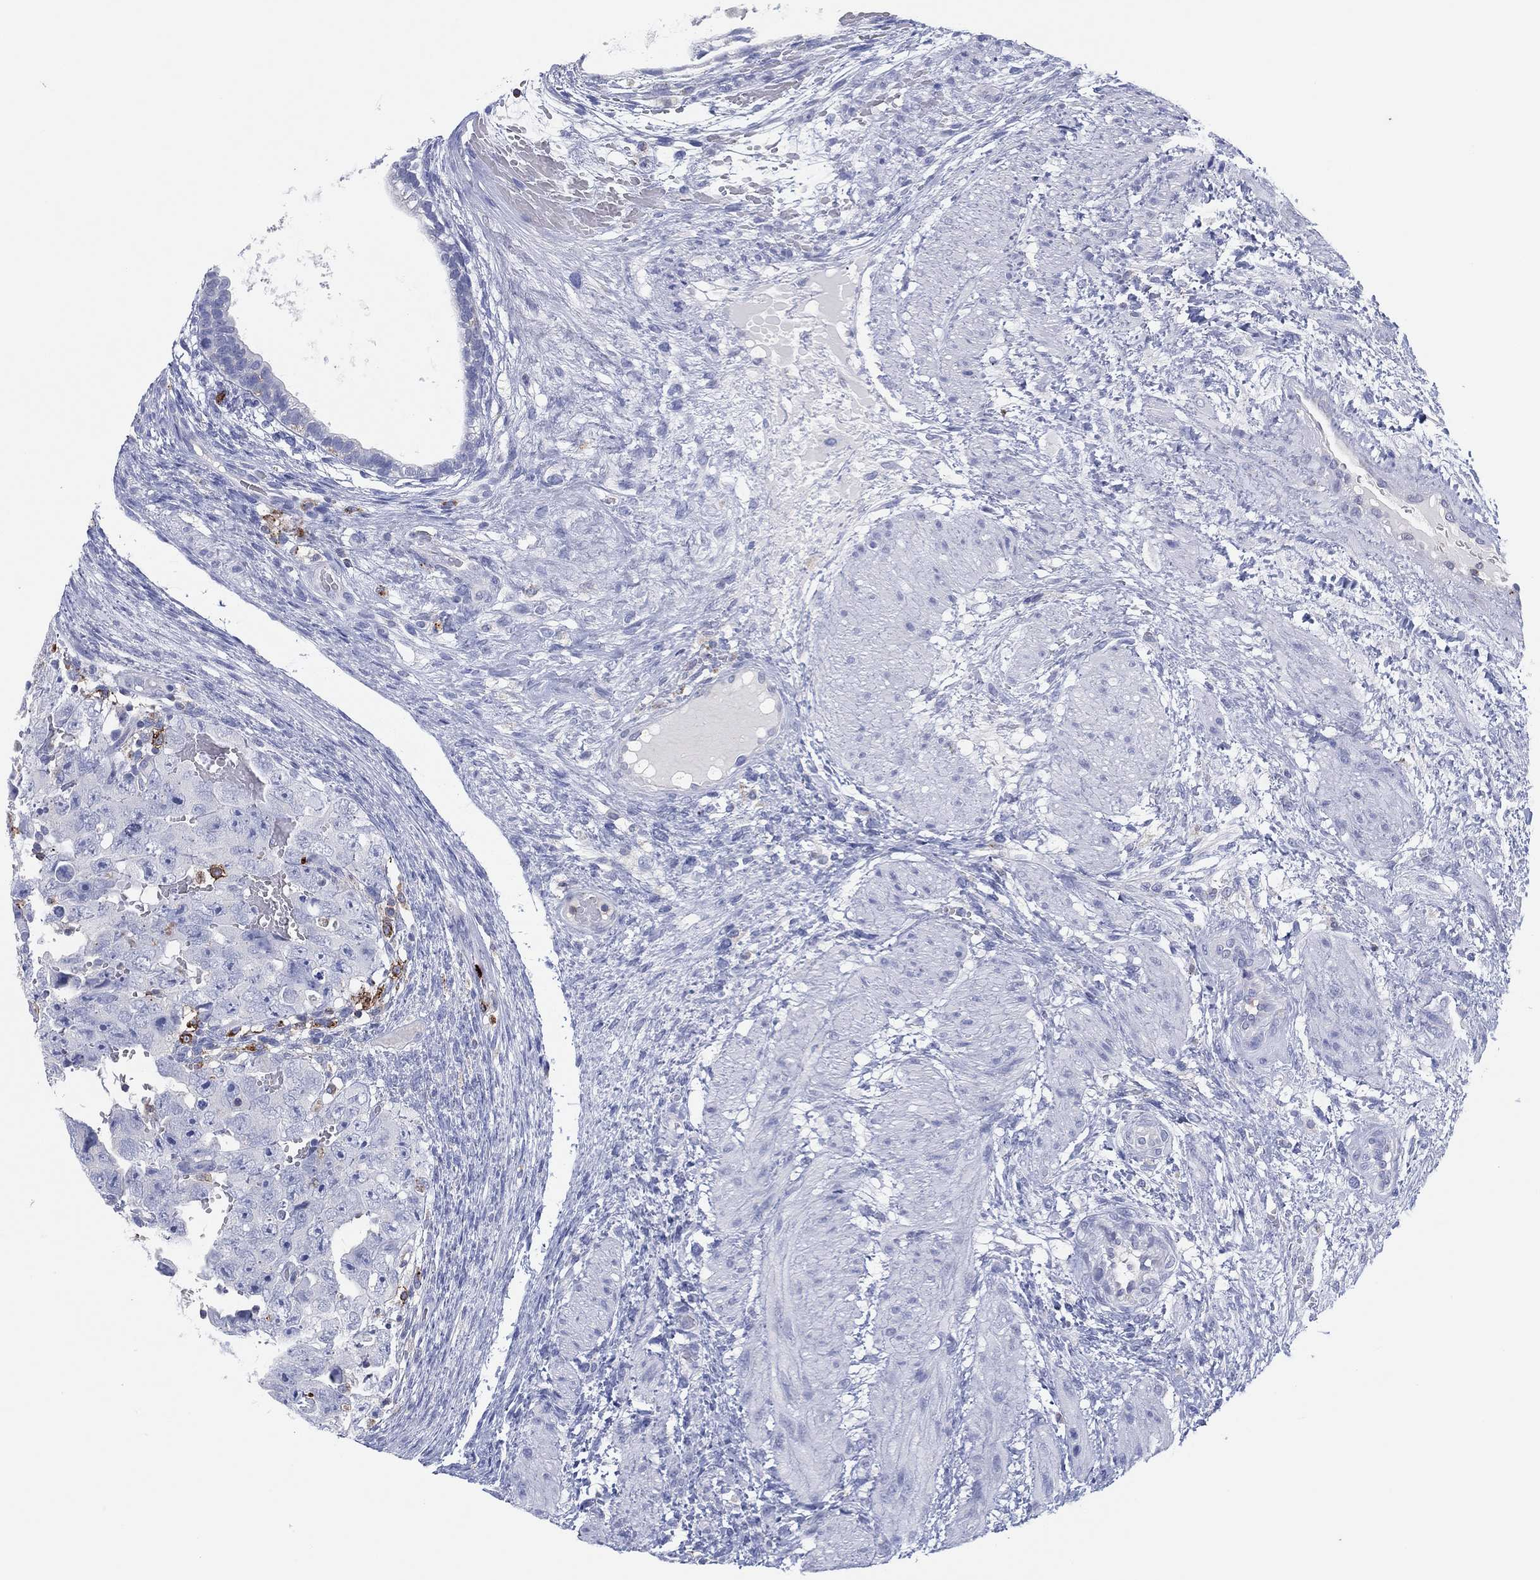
{"staining": {"intensity": "negative", "quantity": "none", "location": "none"}, "tissue": "testis cancer", "cell_type": "Tumor cells", "image_type": "cancer", "snomed": [{"axis": "morphology", "description": "Normal tissue, NOS"}, {"axis": "morphology", "description": "Carcinoma, Embryonal, NOS"}, {"axis": "topography", "description": "Testis"}, {"axis": "topography", "description": "Epididymis"}], "caption": "This is an IHC histopathology image of human embryonal carcinoma (testis). There is no staining in tumor cells.", "gene": "PLAC8", "patient": {"sex": "male", "age": 24}}